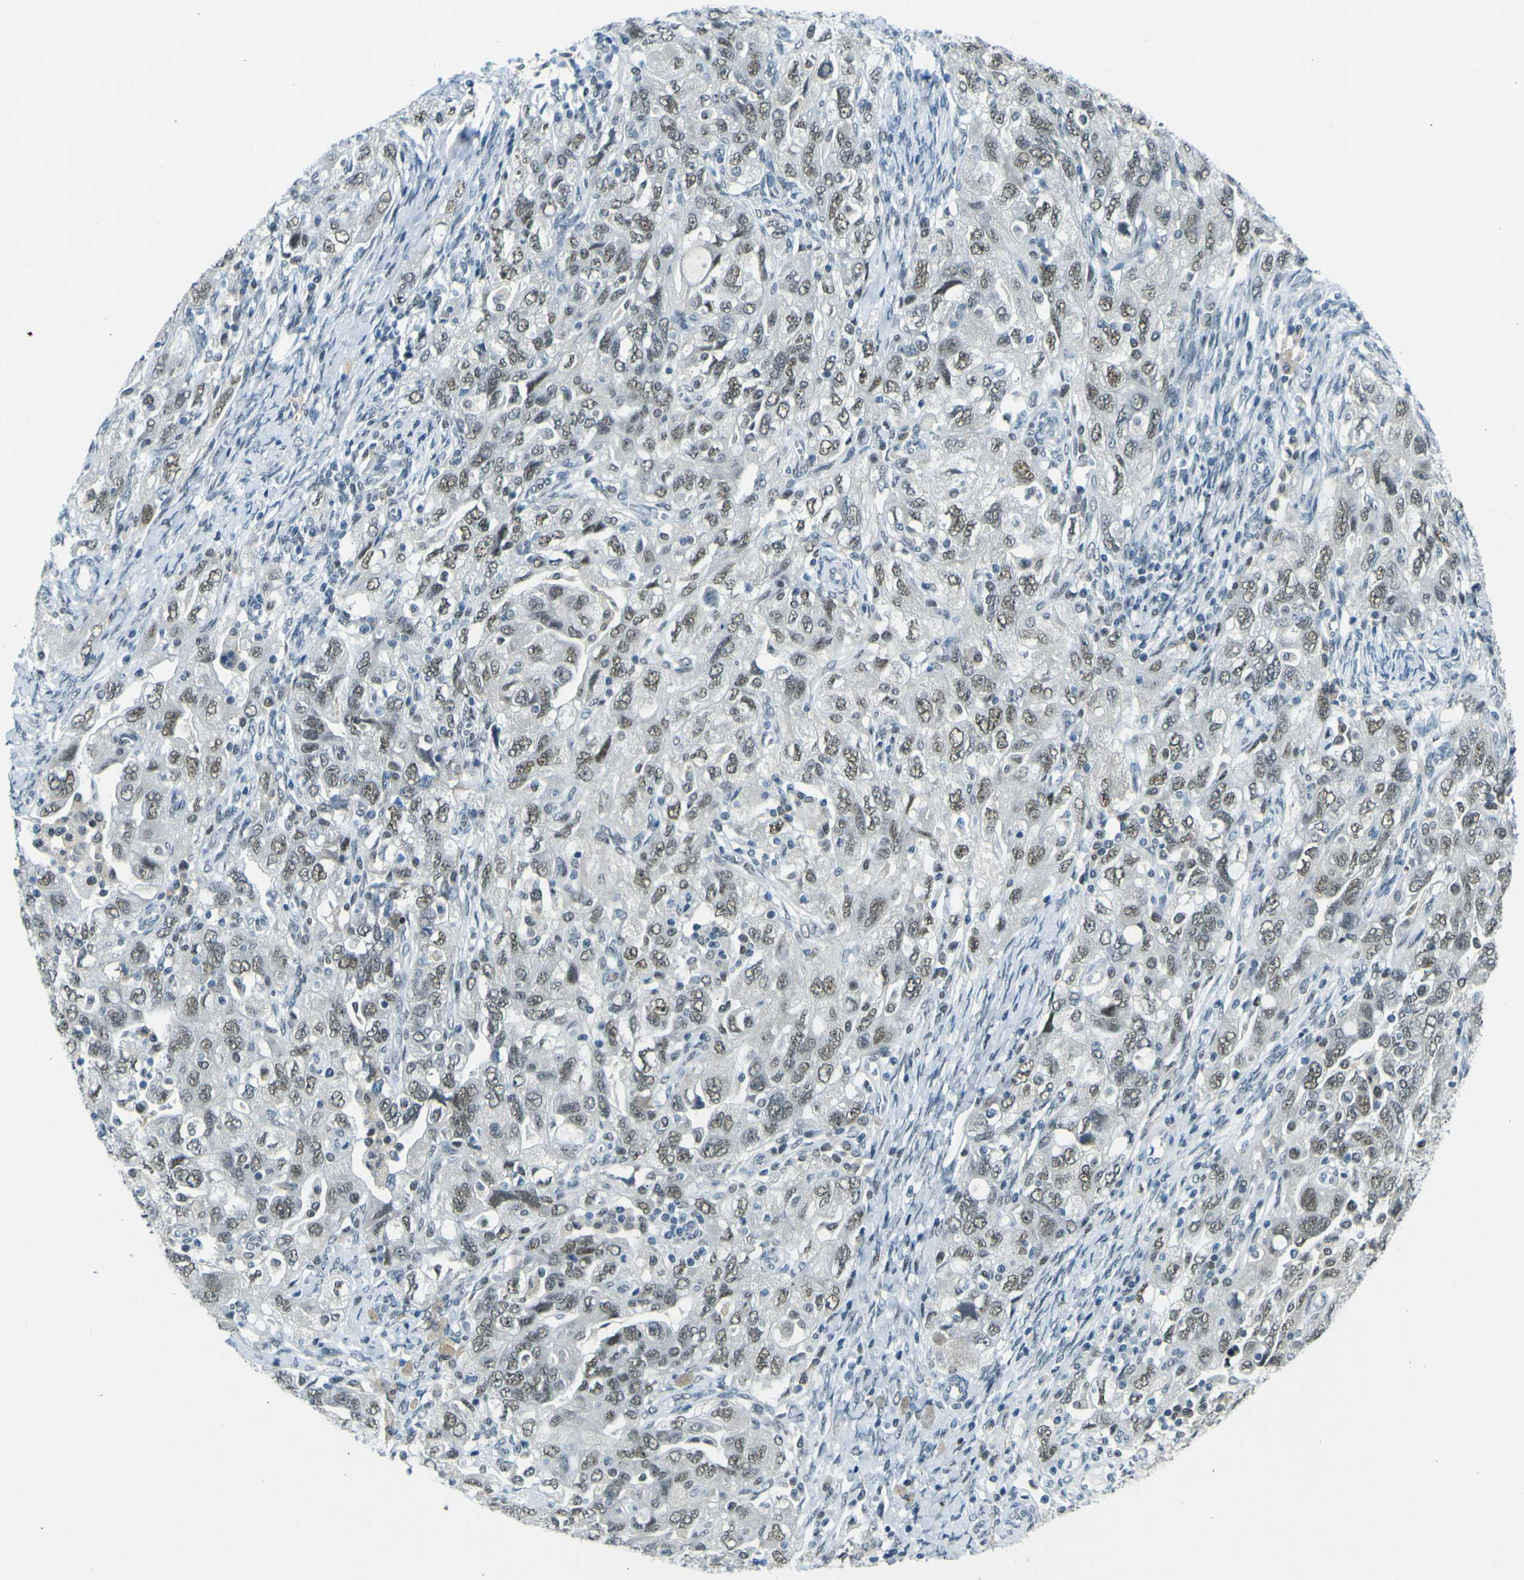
{"staining": {"intensity": "weak", "quantity": ">75%", "location": "nuclear"}, "tissue": "ovarian cancer", "cell_type": "Tumor cells", "image_type": "cancer", "snomed": [{"axis": "morphology", "description": "Carcinoma, NOS"}, {"axis": "morphology", "description": "Cystadenocarcinoma, serous, NOS"}, {"axis": "topography", "description": "Ovary"}], "caption": "Ovarian cancer tissue shows weak nuclear expression in approximately >75% of tumor cells, visualized by immunohistochemistry.", "gene": "CEBPG", "patient": {"sex": "female", "age": 69}}